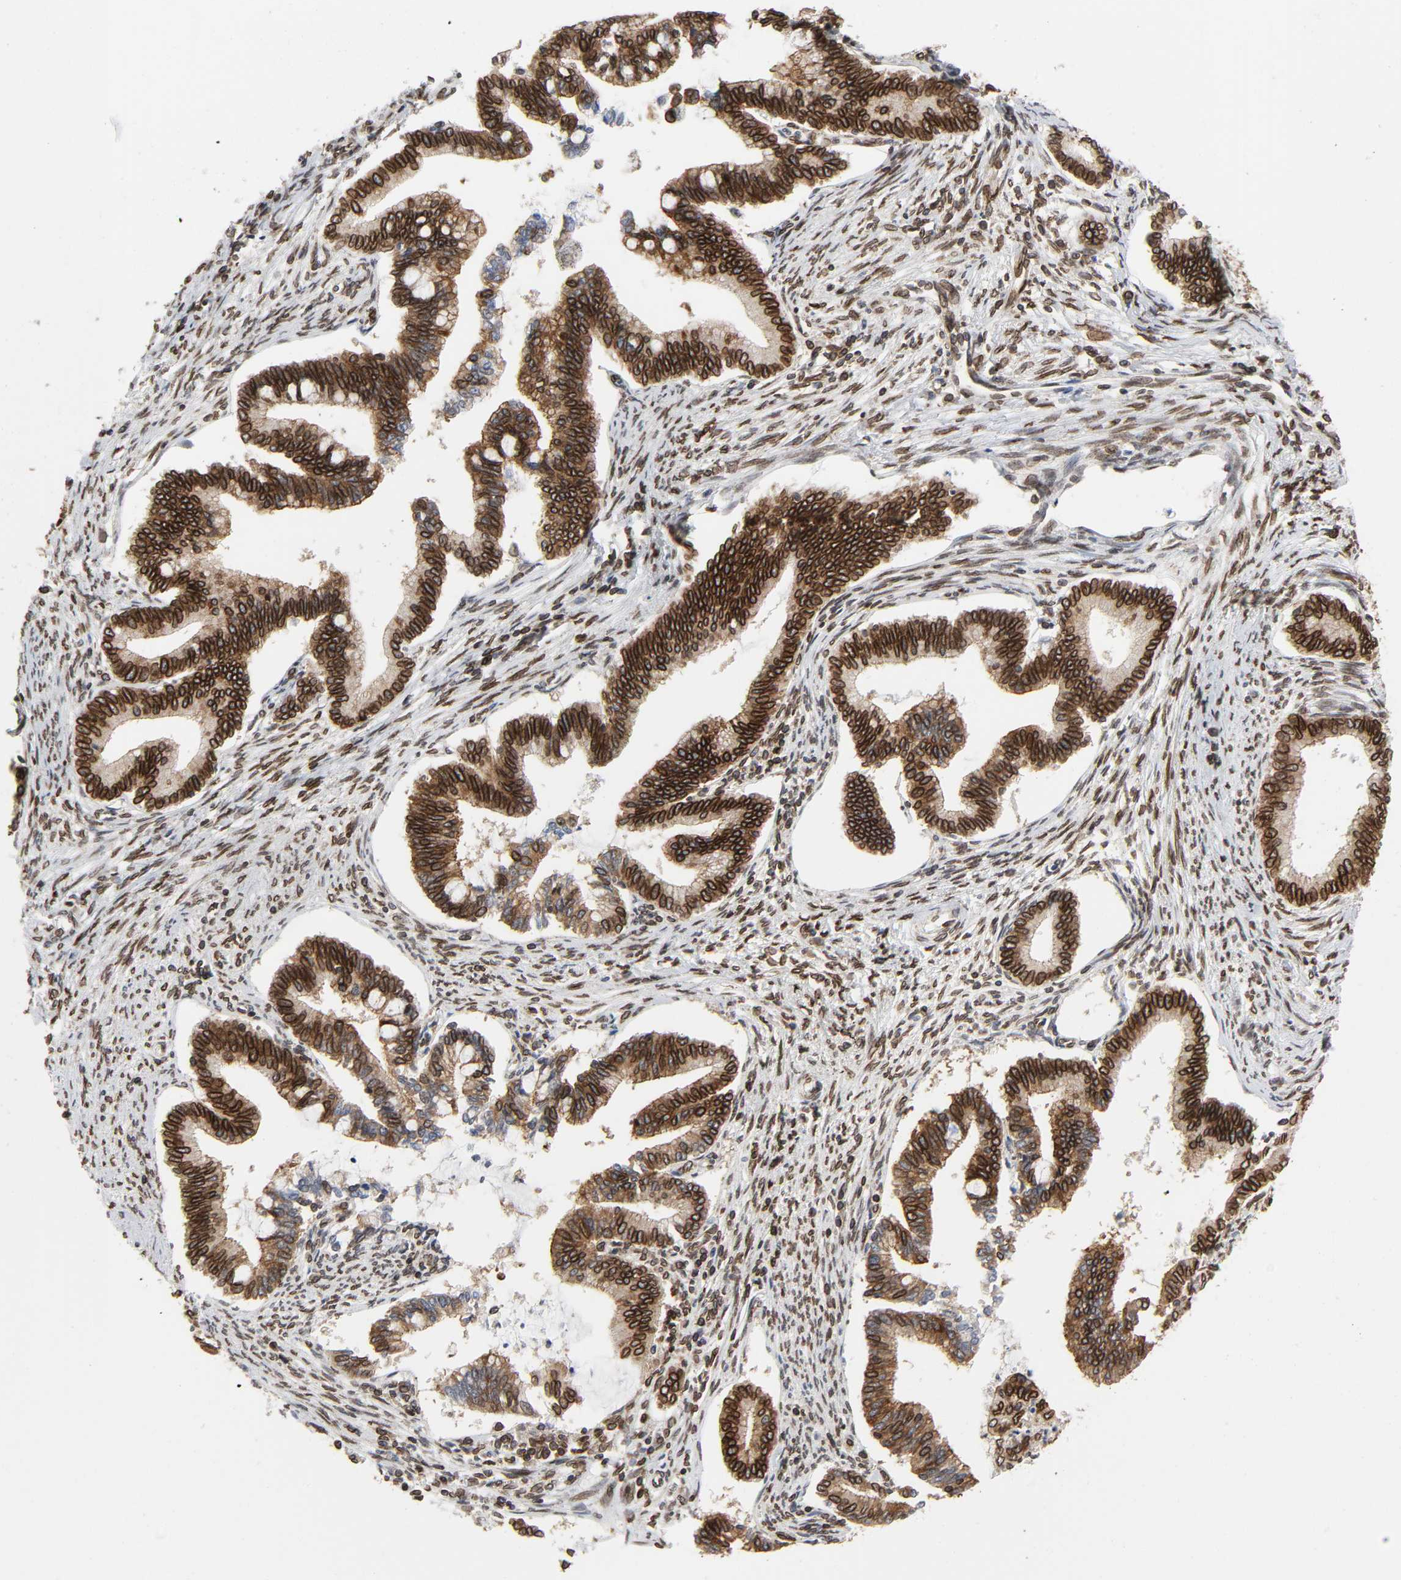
{"staining": {"intensity": "strong", "quantity": ">75%", "location": "cytoplasmic/membranous,nuclear"}, "tissue": "cervical cancer", "cell_type": "Tumor cells", "image_type": "cancer", "snomed": [{"axis": "morphology", "description": "Adenocarcinoma, NOS"}, {"axis": "topography", "description": "Cervix"}], "caption": "Immunohistochemical staining of human cervical cancer shows high levels of strong cytoplasmic/membranous and nuclear staining in approximately >75% of tumor cells. Using DAB (brown) and hematoxylin (blue) stains, captured at high magnification using brightfield microscopy.", "gene": "RANGAP1", "patient": {"sex": "female", "age": 36}}